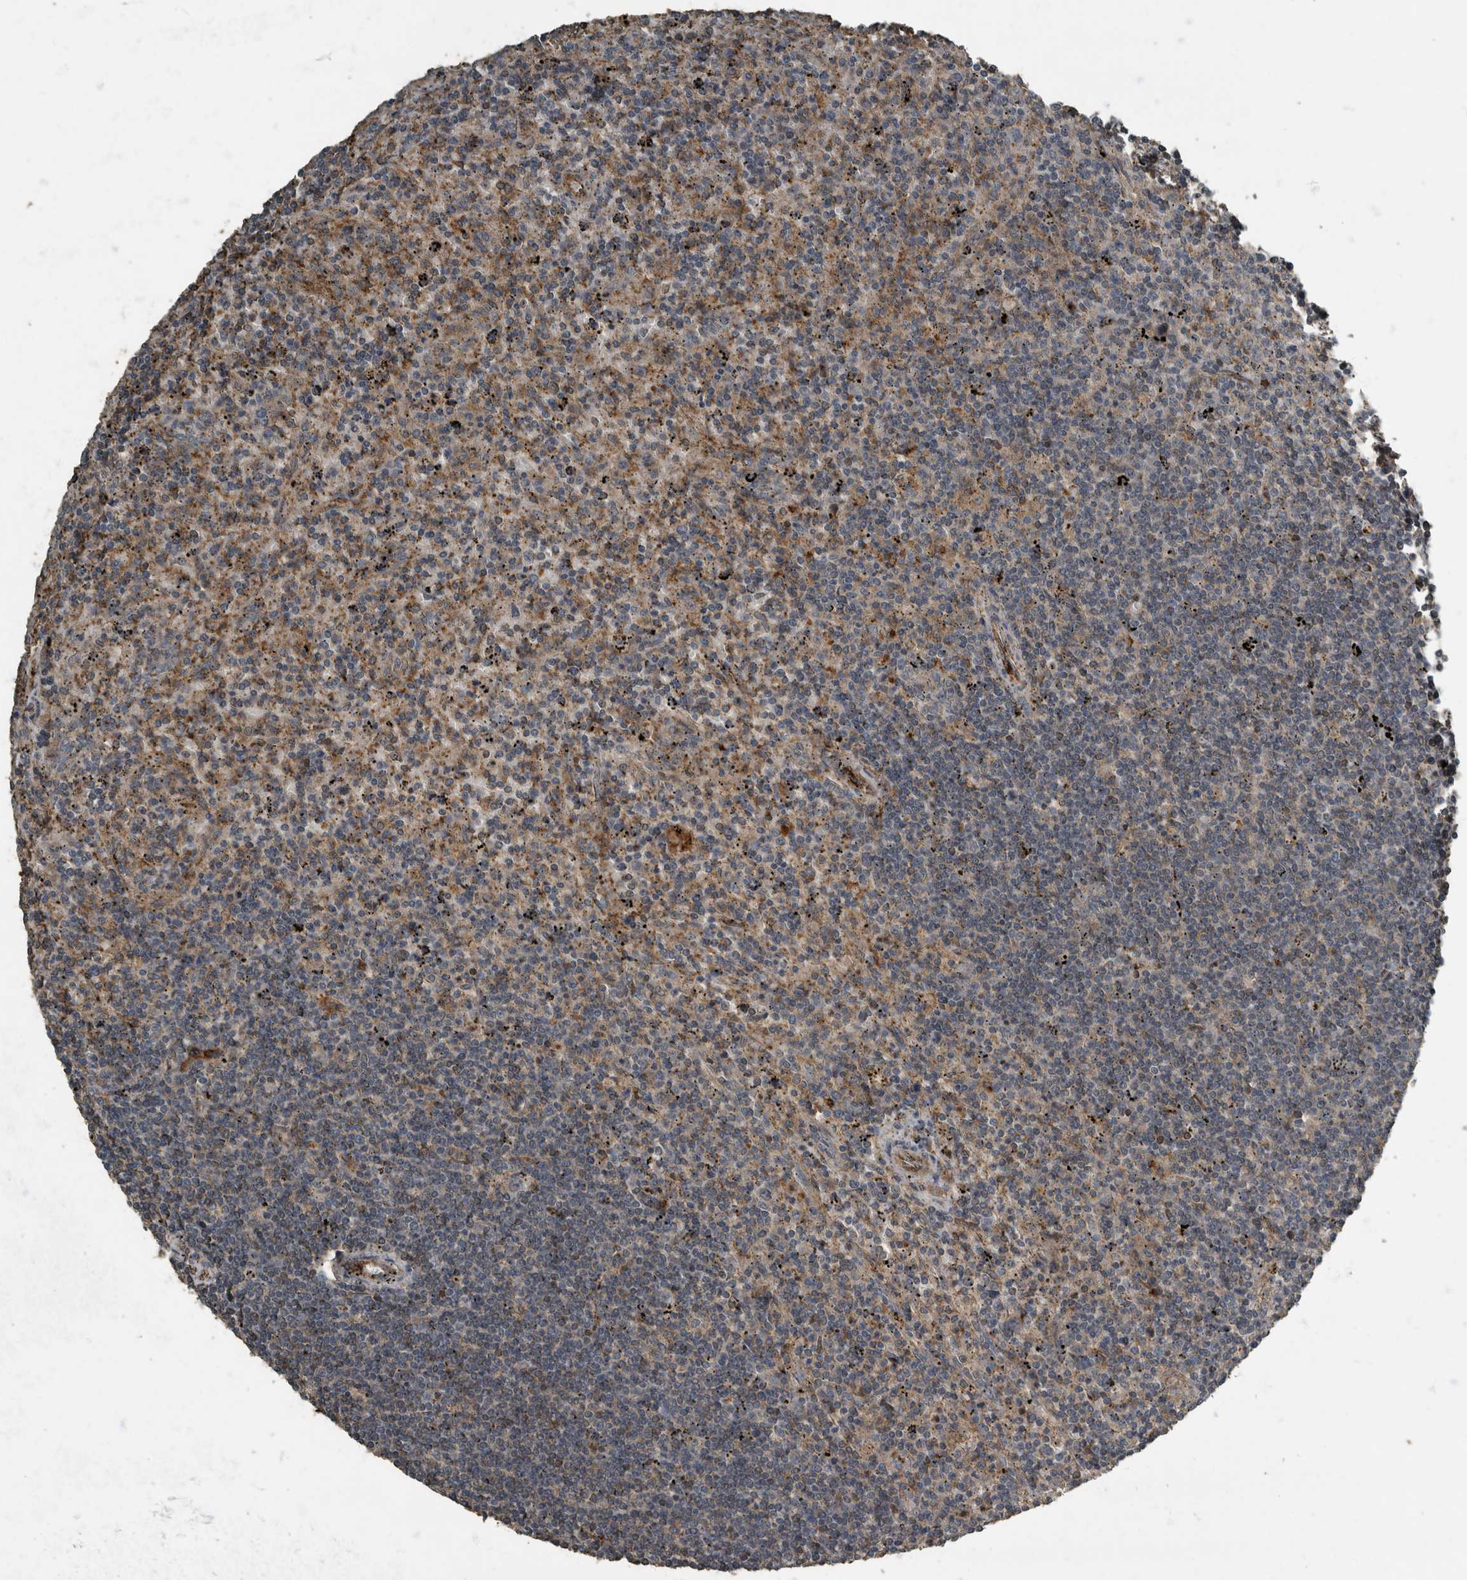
{"staining": {"intensity": "negative", "quantity": "none", "location": "none"}, "tissue": "lymphoma", "cell_type": "Tumor cells", "image_type": "cancer", "snomed": [{"axis": "morphology", "description": "Malignant lymphoma, non-Hodgkin's type, Low grade"}, {"axis": "topography", "description": "Spleen"}], "caption": "This is an immunohistochemistry histopathology image of low-grade malignant lymphoma, non-Hodgkin's type. There is no positivity in tumor cells.", "gene": "IL15RA", "patient": {"sex": "male", "age": 76}}